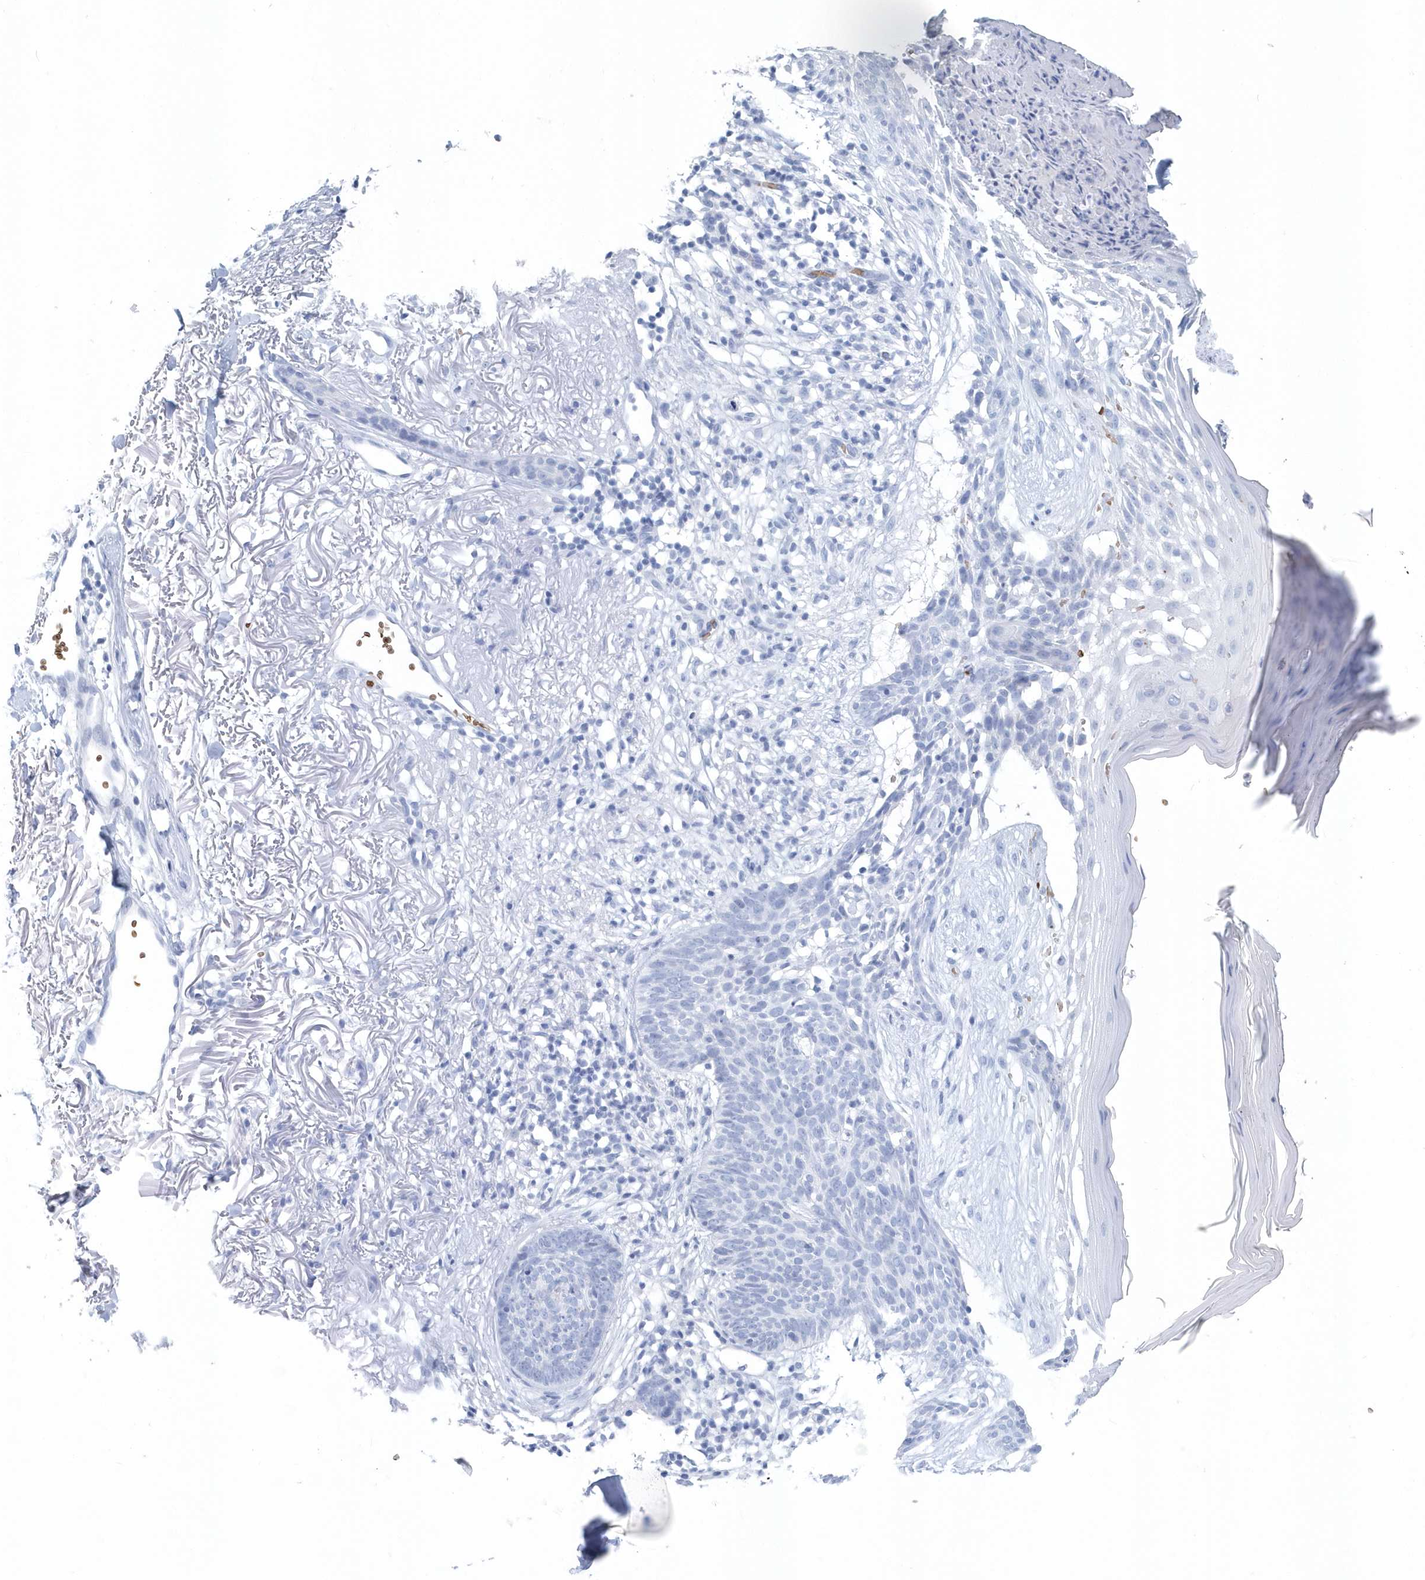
{"staining": {"intensity": "negative", "quantity": "none", "location": "none"}, "tissue": "skin cancer", "cell_type": "Tumor cells", "image_type": "cancer", "snomed": [{"axis": "morphology", "description": "Normal tissue, NOS"}, {"axis": "morphology", "description": "Basal cell carcinoma"}, {"axis": "topography", "description": "Skin"}], "caption": "Immunohistochemistry histopathology image of neoplastic tissue: skin basal cell carcinoma stained with DAB (3,3'-diaminobenzidine) demonstrates no significant protein expression in tumor cells. The staining is performed using DAB (3,3'-diaminobenzidine) brown chromogen with nuclei counter-stained in using hematoxylin.", "gene": "HBA2", "patient": {"sex": "female", "age": 70}}